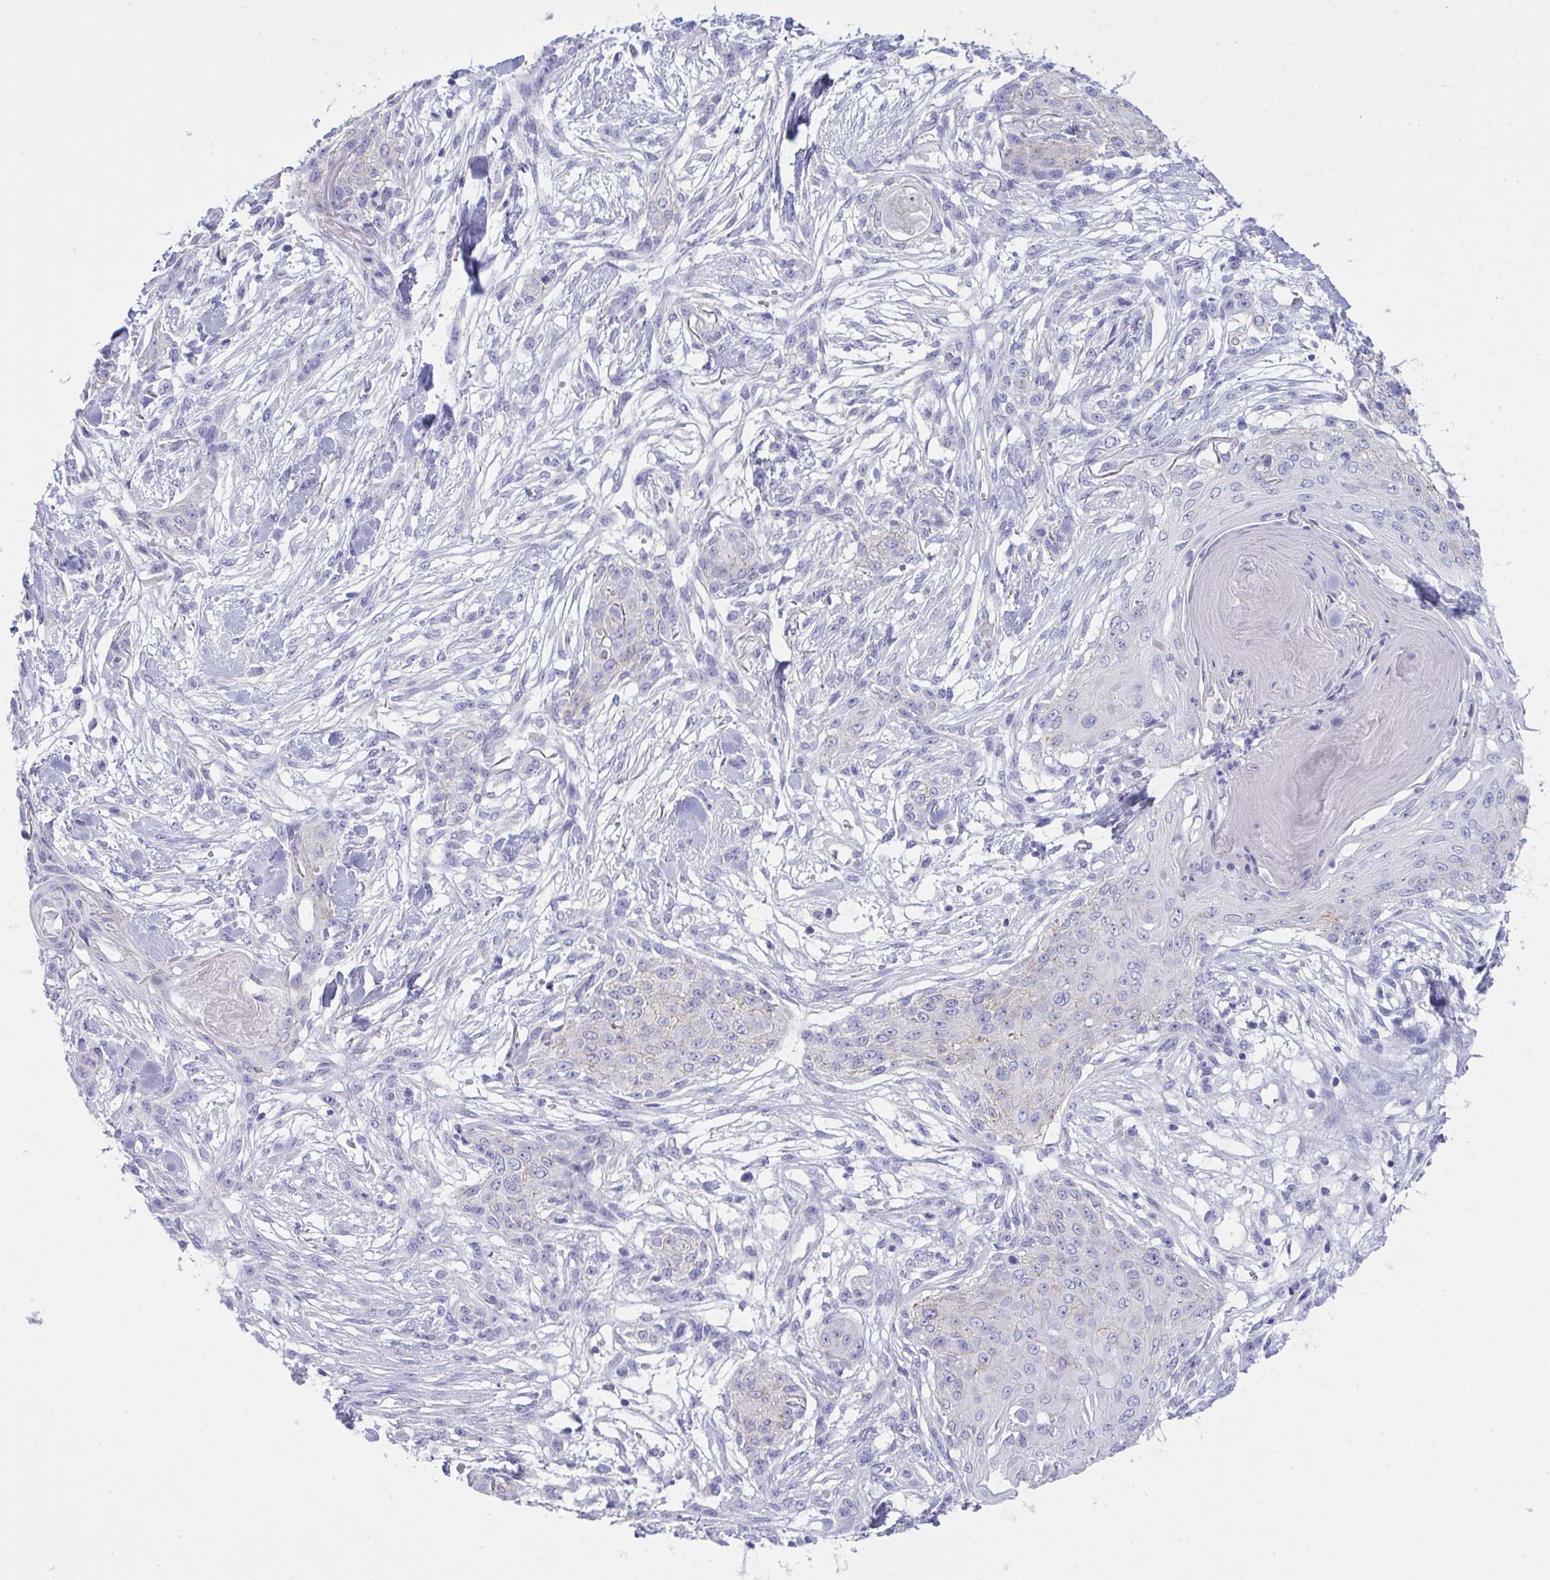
{"staining": {"intensity": "negative", "quantity": "none", "location": "none"}, "tissue": "skin cancer", "cell_type": "Tumor cells", "image_type": "cancer", "snomed": [{"axis": "morphology", "description": "Squamous cell carcinoma, NOS"}, {"axis": "topography", "description": "Skin"}], "caption": "An image of human squamous cell carcinoma (skin) is negative for staining in tumor cells.", "gene": "GLB1L2", "patient": {"sex": "female", "age": 59}}